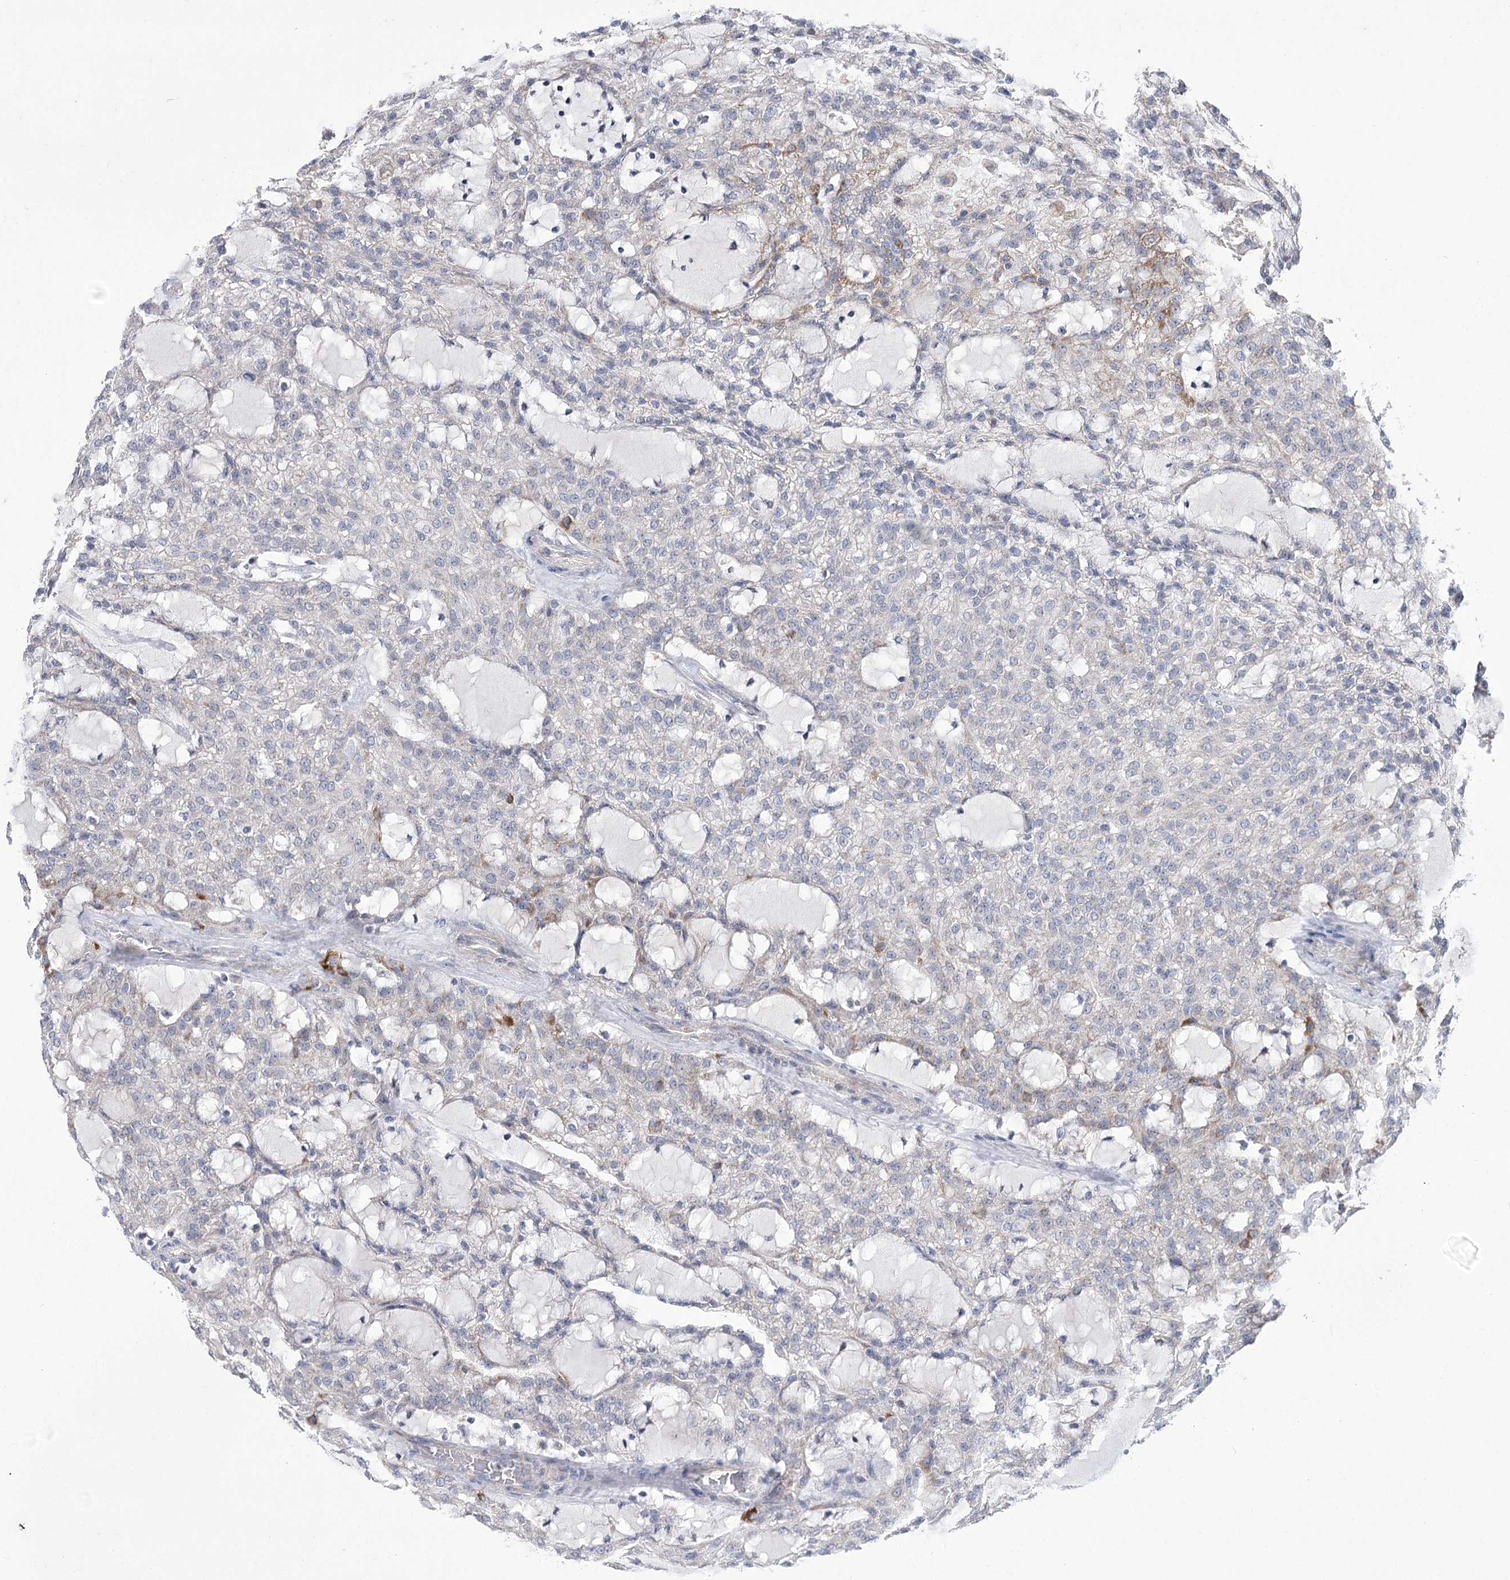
{"staining": {"intensity": "moderate", "quantity": "<25%", "location": "cytoplasmic/membranous"}, "tissue": "renal cancer", "cell_type": "Tumor cells", "image_type": "cancer", "snomed": [{"axis": "morphology", "description": "Adenocarcinoma, NOS"}, {"axis": "topography", "description": "Kidney"}], "caption": "Immunohistochemistry (IHC) (DAB) staining of human renal adenocarcinoma reveals moderate cytoplasmic/membranous protein positivity in approximately <25% of tumor cells.", "gene": "PDHB", "patient": {"sex": "male", "age": 63}}